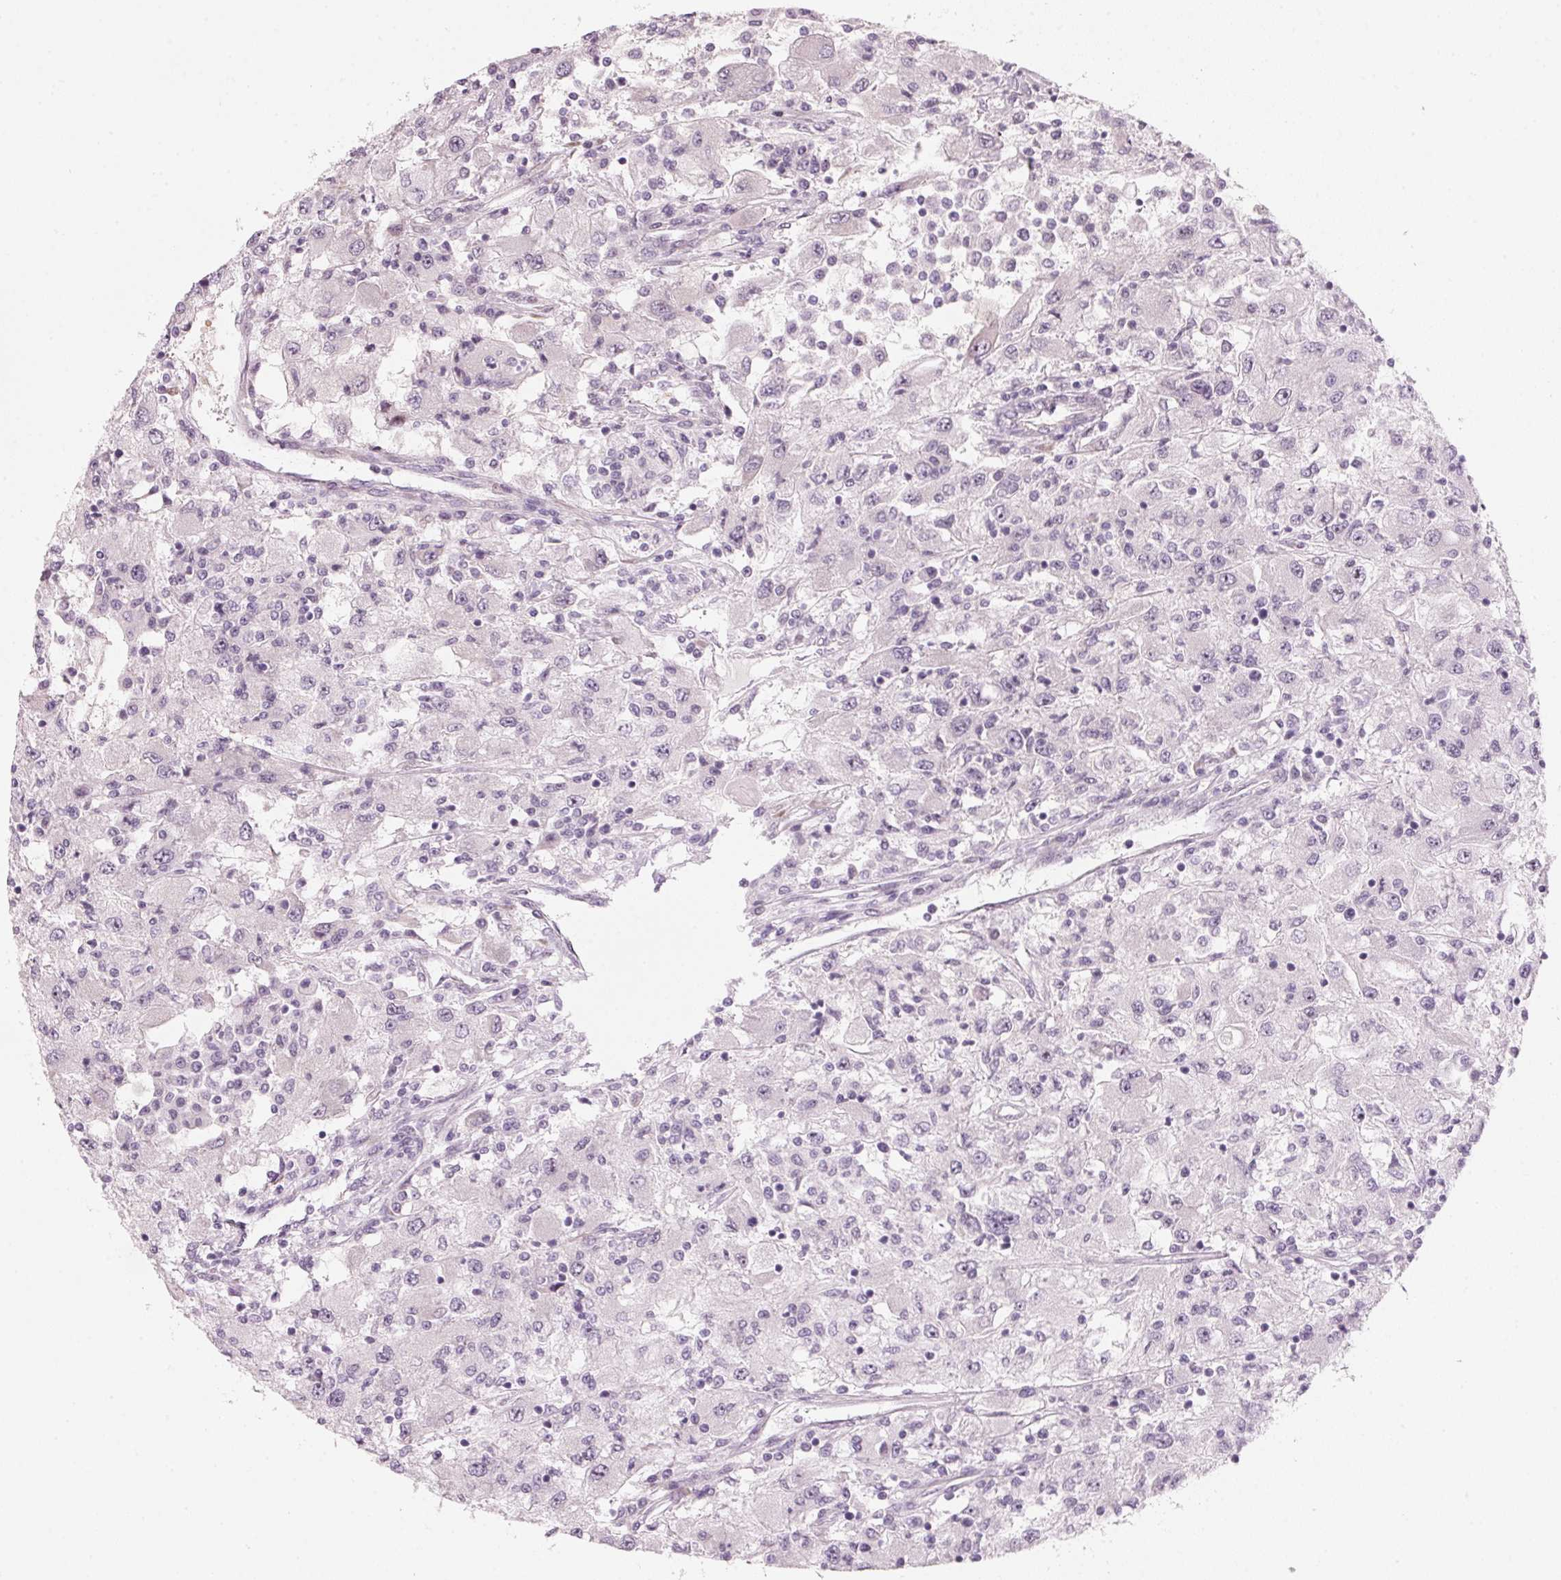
{"staining": {"intensity": "negative", "quantity": "none", "location": "none"}, "tissue": "renal cancer", "cell_type": "Tumor cells", "image_type": "cancer", "snomed": [{"axis": "morphology", "description": "Adenocarcinoma, NOS"}, {"axis": "topography", "description": "Kidney"}], "caption": "Immunohistochemistry of adenocarcinoma (renal) shows no expression in tumor cells.", "gene": "DNTTIP2", "patient": {"sex": "female", "age": 67}}